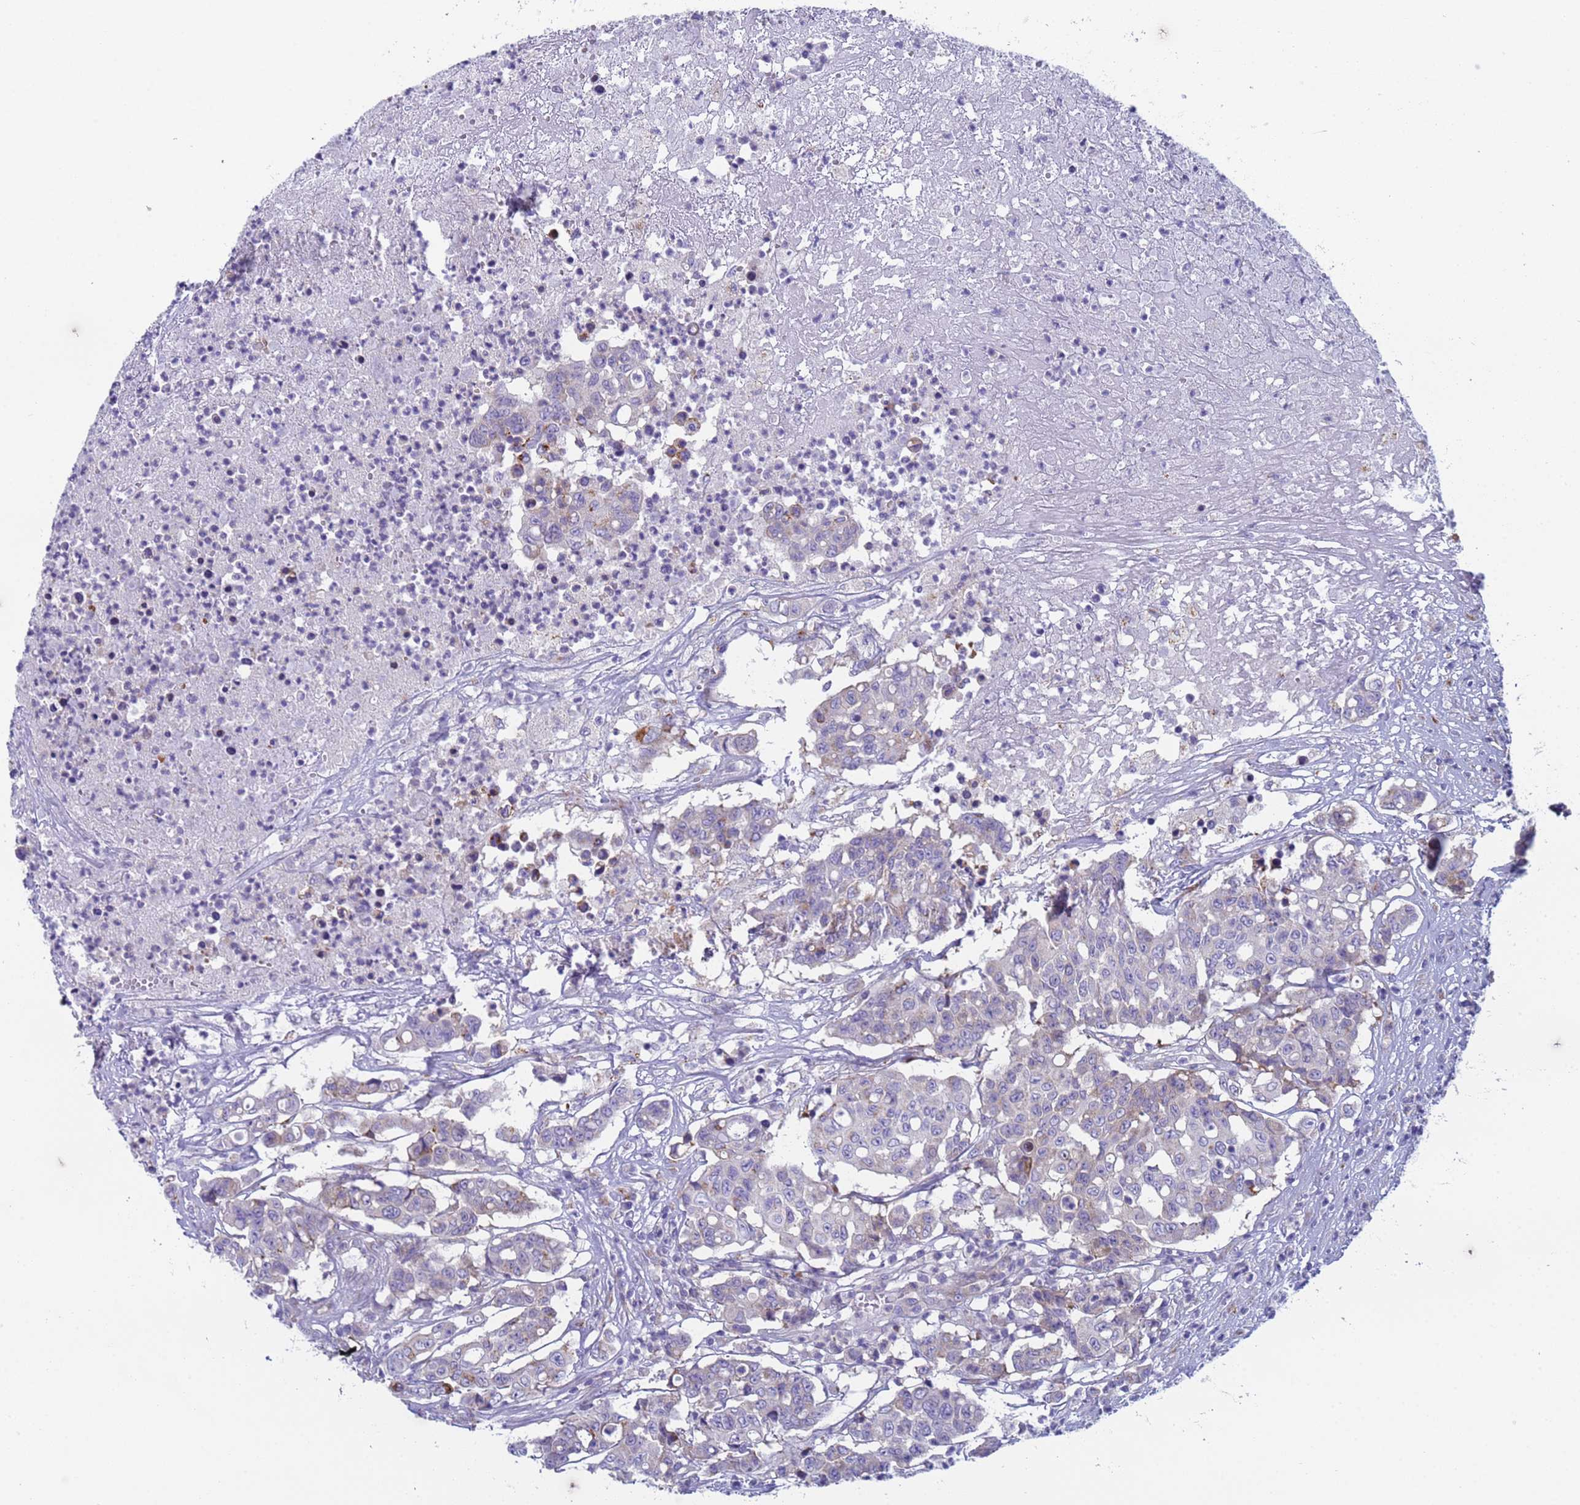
{"staining": {"intensity": "moderate", "quantity": "25%-75%", "location": "cytoplasmic/membranous"}, "tissue": "colorectal cancer", "cell_type": "Tumor cells", "image_type": "cancer", "snomed": [{"axis": "morphology", "description": "Adenocarcinoma, NOS"}, {"axis": "topography", "description": "Colon"}], "caption": "Immunohistochemical staining of human adenocarcinoma (colorectal) displays moderate cytoplasmic/membranous protein positivity in about 25%-75% of tumor cells.", "gene": "CR1", "patient": {"sex": "male", "age": 51}}